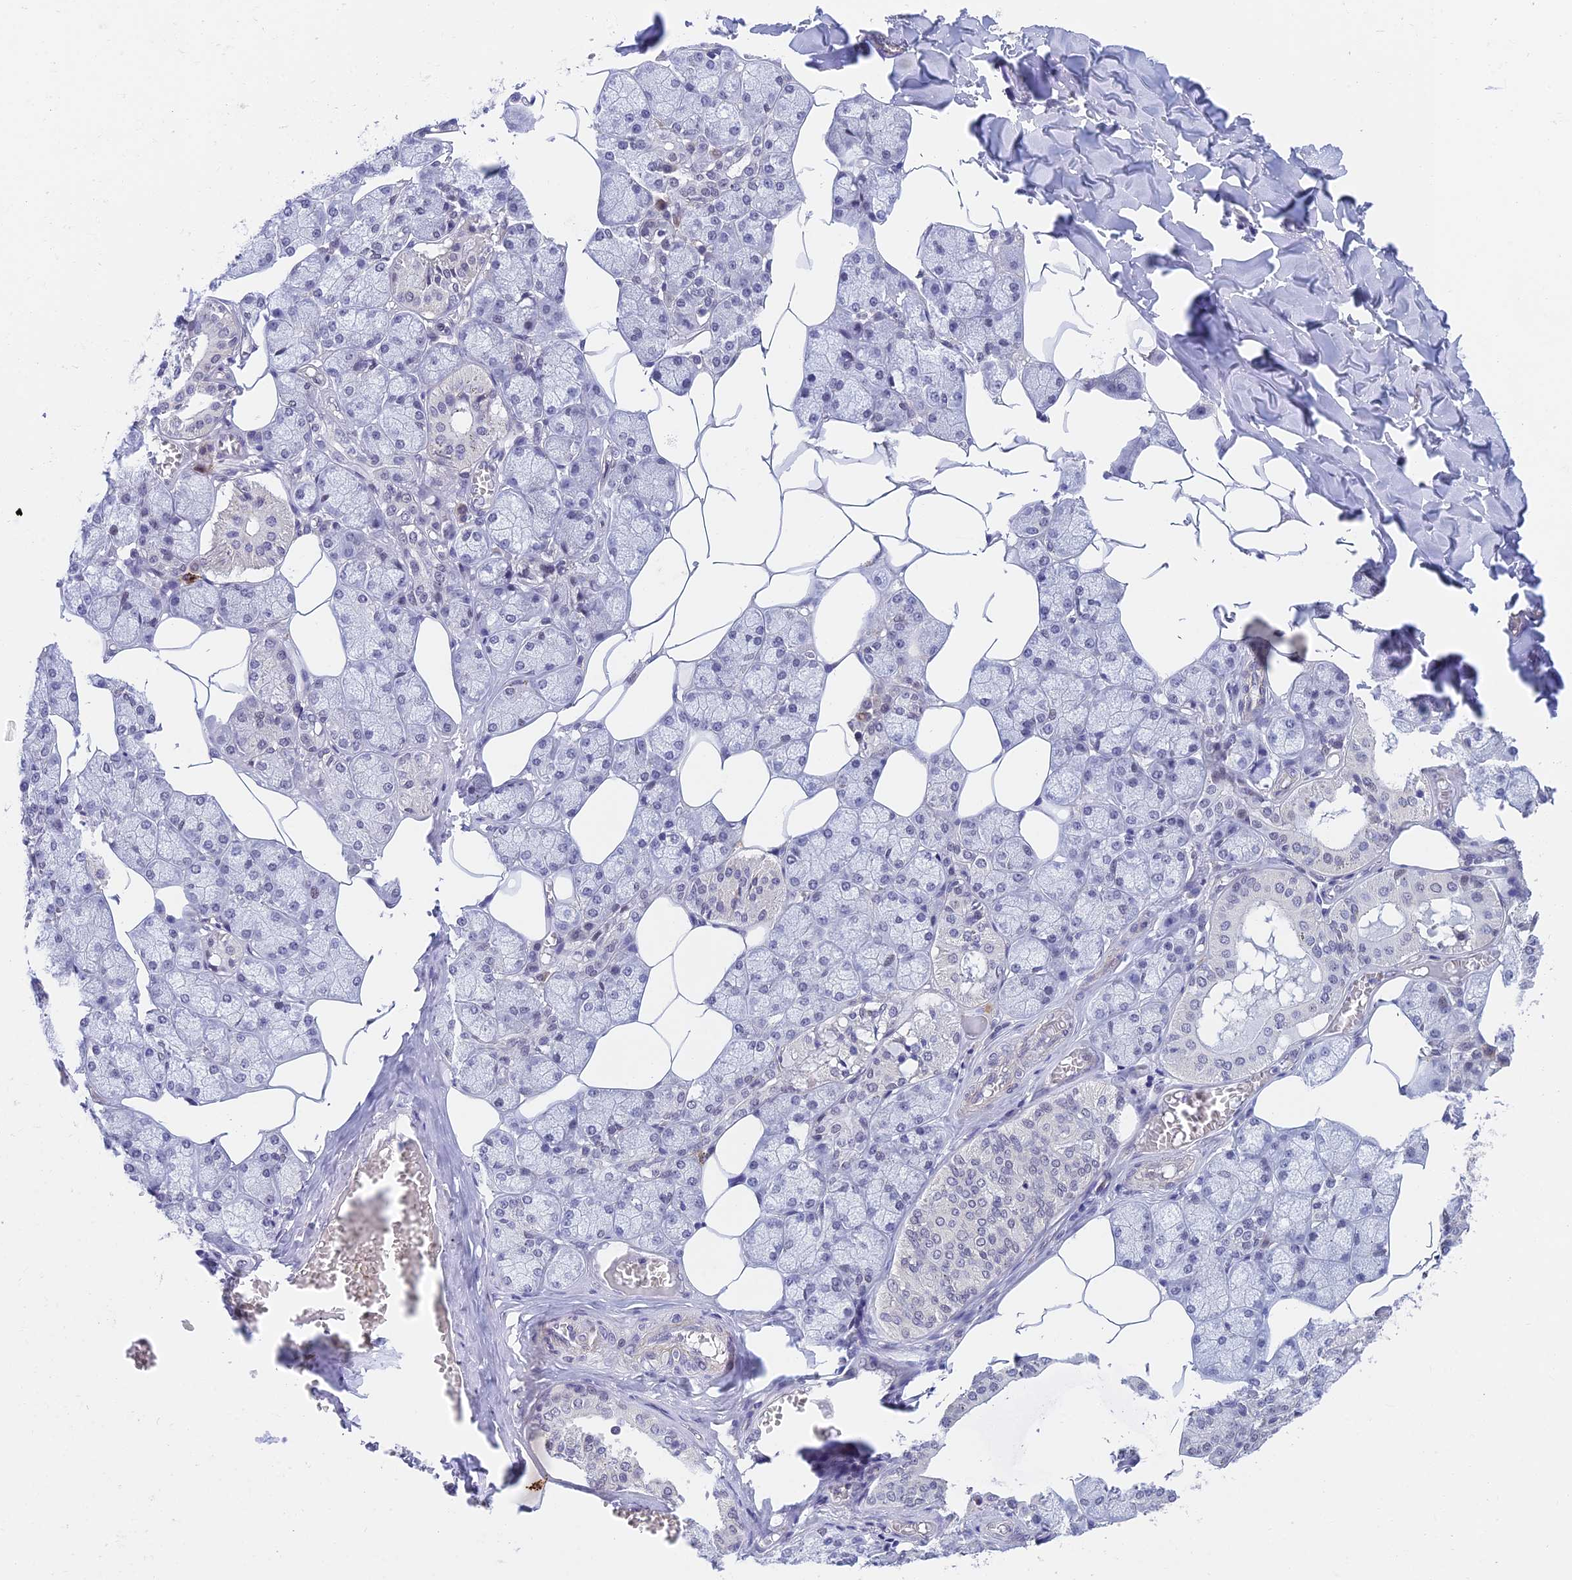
{"staining": {"intensity": "moderate", "quantity": "<25%", "location": "nuclear"}, "tissue": "salivary gland", "cell_type": "Glandular cells", "image_type": "normal", "snomed": [{"axis": "morphology", "description": "Normal tissue, NOS"}, {"axis": "topography", "description": "Salivary gland"}], "caption": "Immunohistochemical staining of unremarkable salivary gland exhibits moderate nuclear protein positivity in approximately <25% of glandular cells. (IHC, brightfield microscopy, high magnification).", "gene": "NSMCE1", "patient": {"sex": "male", "age": 62}}